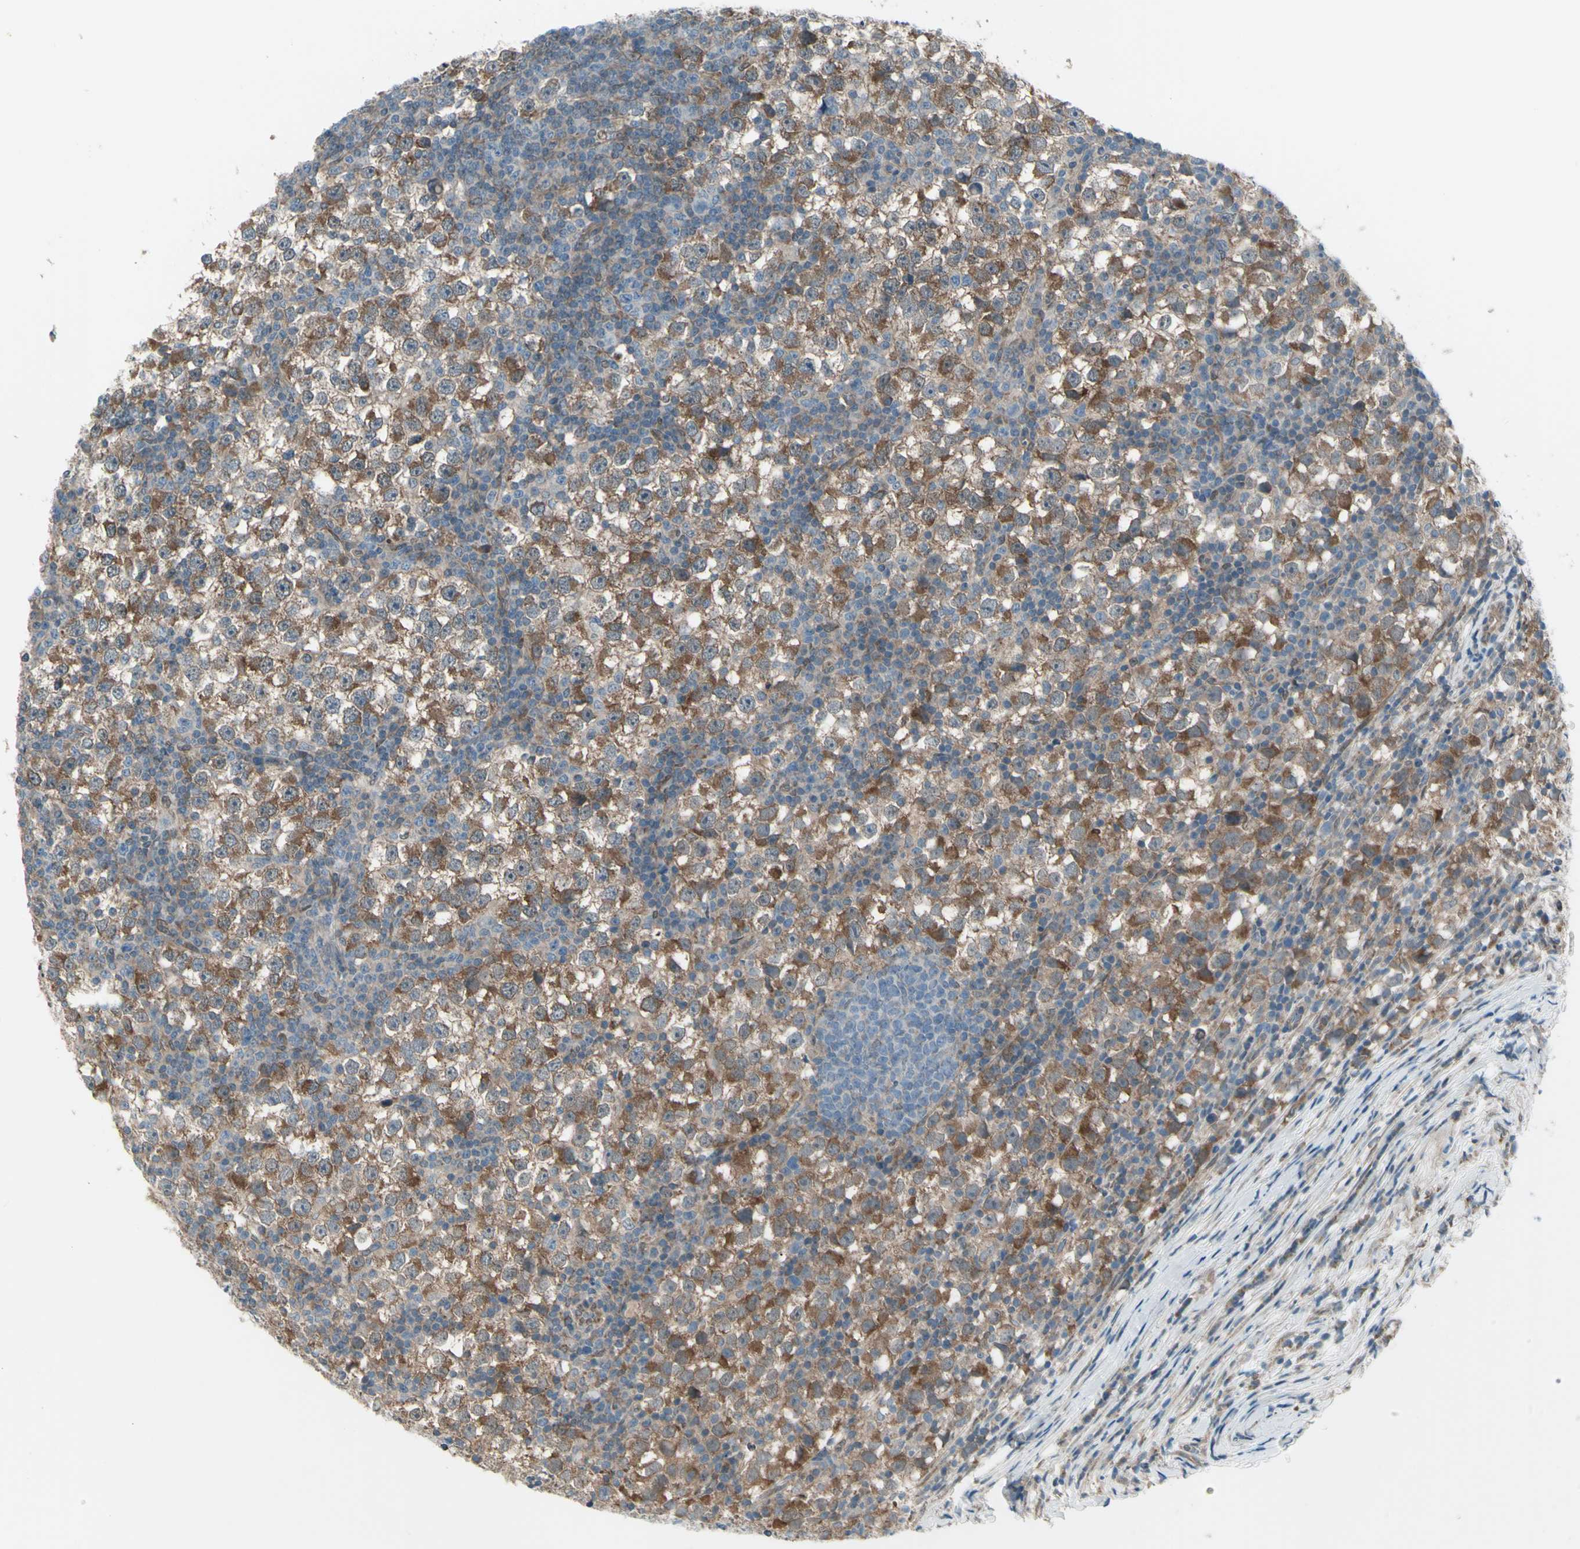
{"staining": {"intensity": "moderate", "quantity": "25%-75%", "location": "cytoplasmic/membranous"}, "tissue": "testis cancer", "cell_type": "Tumor cells", "image_type": "cancer", "snomed": [{"axis": "morphology", "description": "Seminoma, NOS"}, {"axis": "topography", "description": "Testis"}], "caption": "Immunohistochemistry (IHC) micrograph of human seminoma (testis) stained for a protein (brown), which demonstrates medium levels of moderate cytoplasmic/membranous positivity in about 25%-75% of tumor cells.", "gene": "NAXD", "patient": {"sex": "male", "age": 65}}